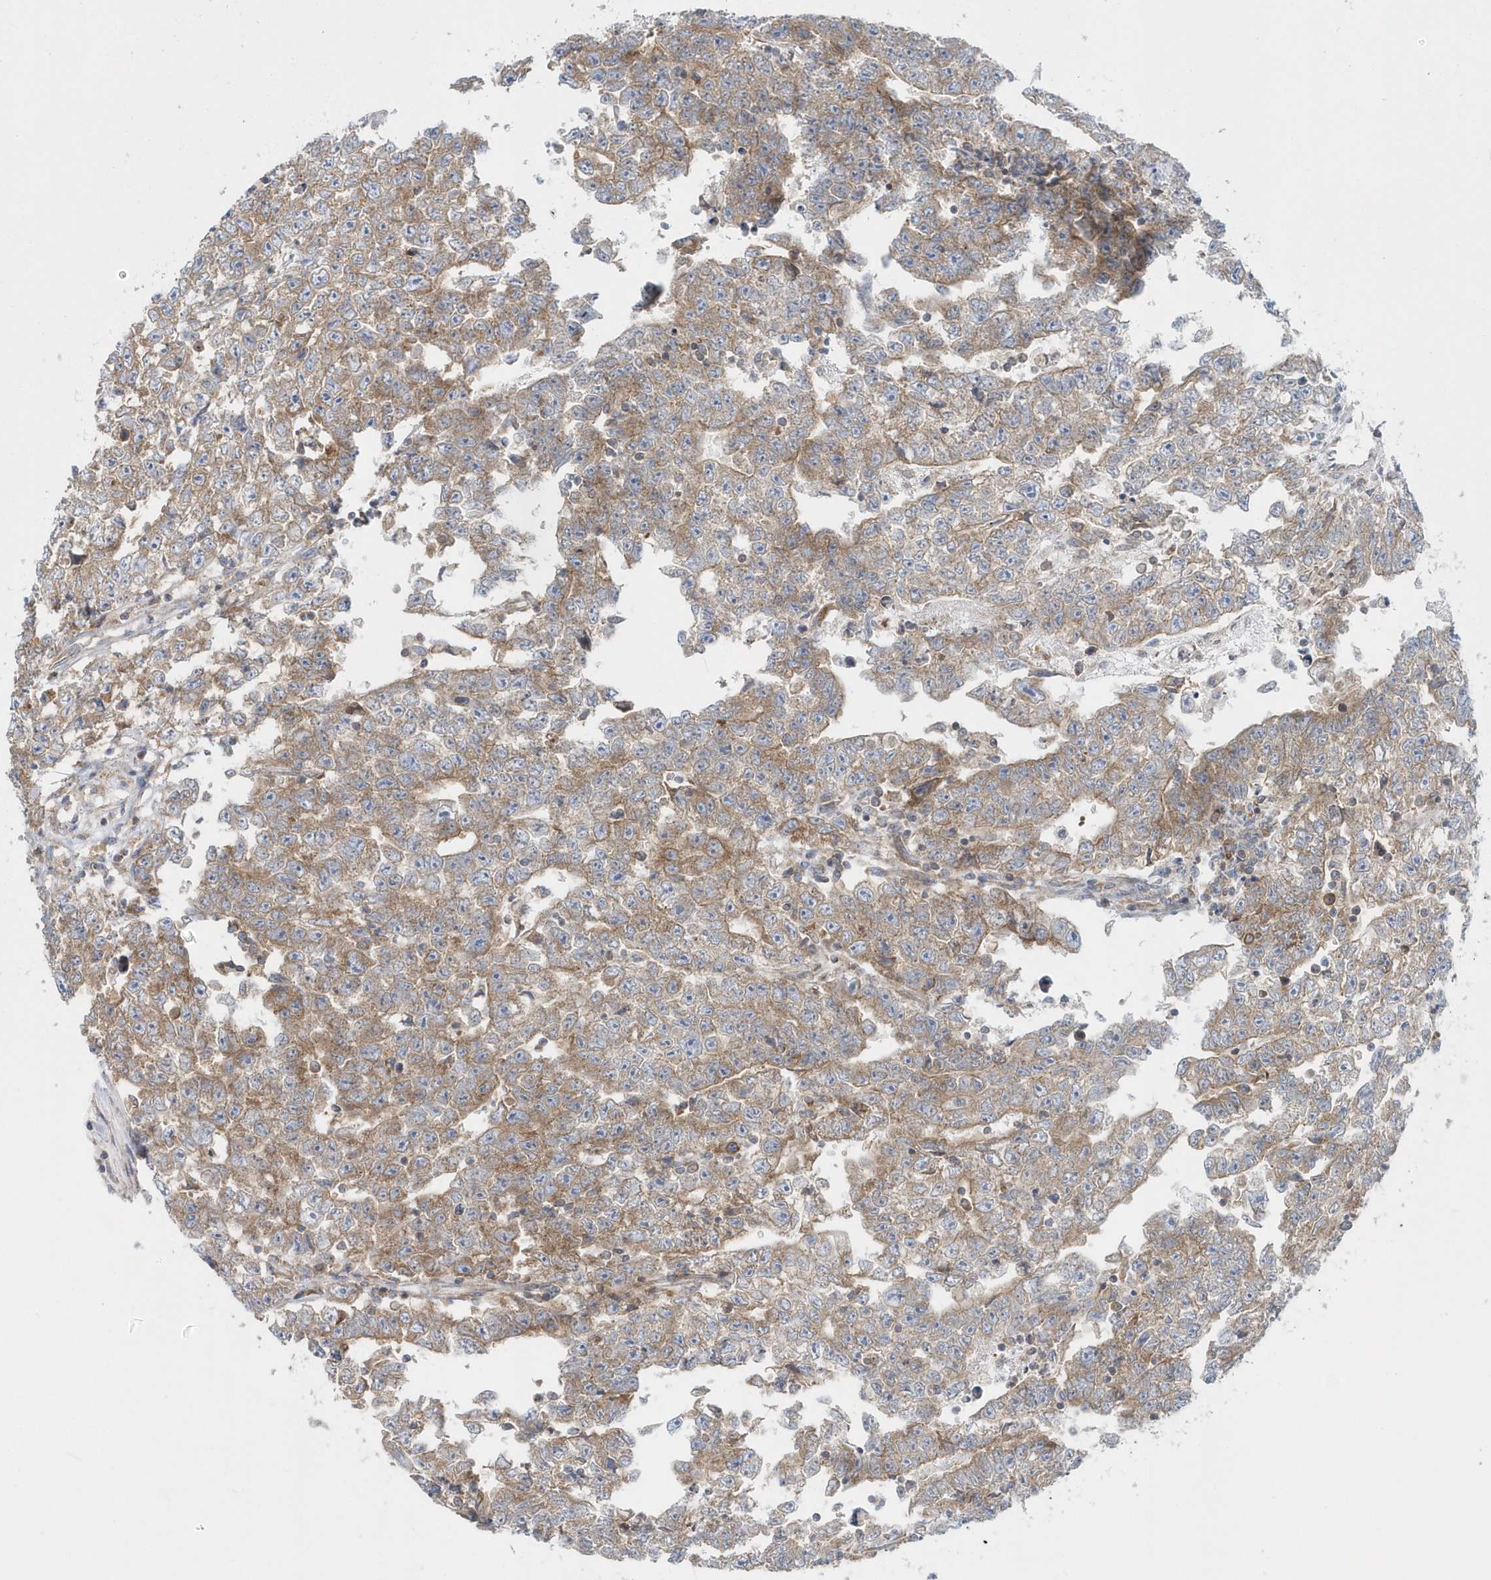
{"staining": {"intensity": "moderate", "quantity": ">75%", "location": "cytoplasmic/membranous"}, "tissue": "testis cancer", "cell_type": "Tumor cells", "image_type": "cancer", "snomed": [{"axis": "morphology", "description": "Carcinoma, Embryonal, NOS"}, {"axis": "topography", "description": "Testis"}], "caption": "Testis cancer (embryonal carcinoma) tissue reveals moderate cytoplasmic/membranous expression in approximately >75% of tumor cells", "gene": "EIF3C", "patient": {"sex": "male", "age": 25}}